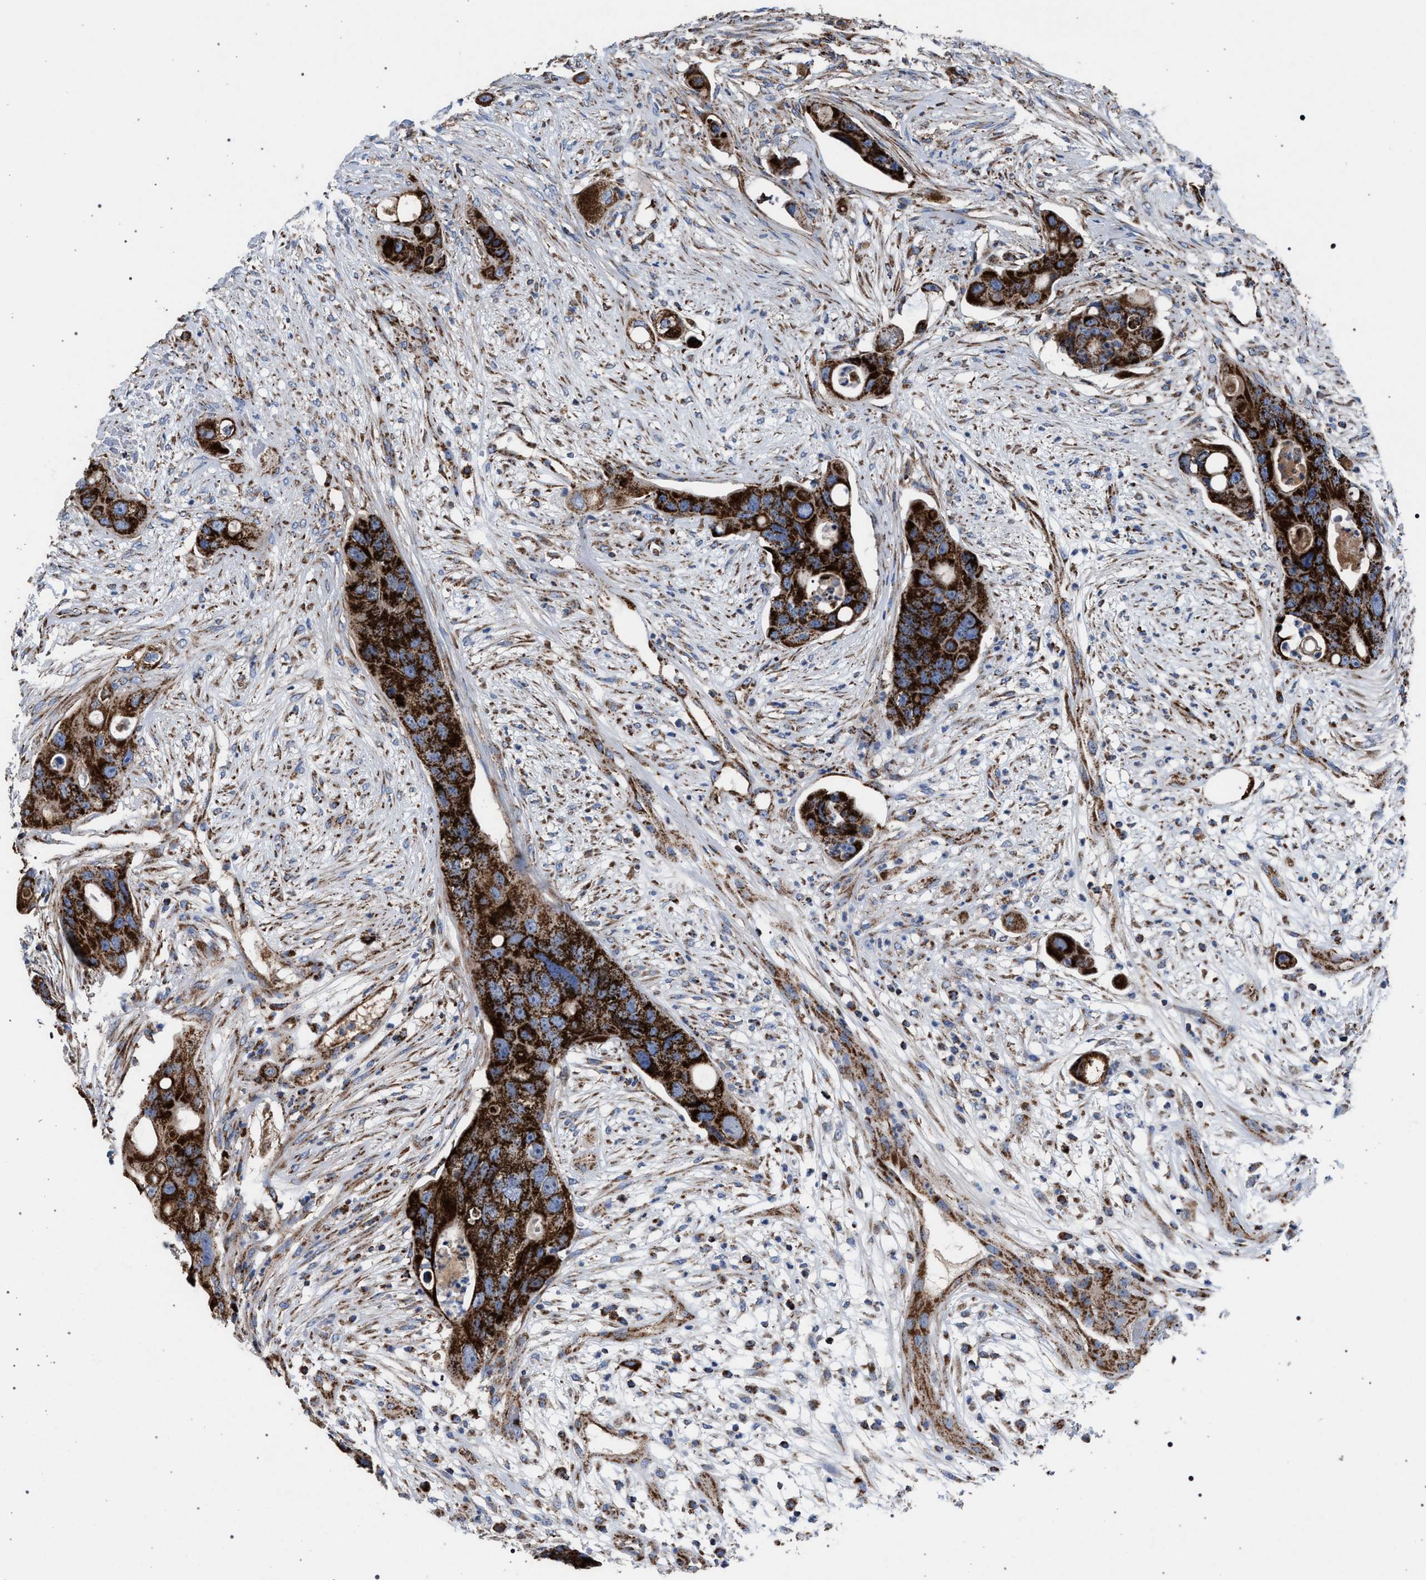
{"staining": {"intensity": "strong", "quantity": ">75%", "location": "cytoplasmic/membranous"}, "tissue": "colorectal cancer", "cell_type": "Tumor cells", "image_type": "cancer", "snomed": [{"axis": "morphology", "description": "Adenocarcinoma, NOS"}, {"axis": "topography", "description": "Colon"}], "caption": "A photomicrograph of human colorectal adenocarcinoma stained for a protein exhibits strong cytoplasmic/membranous brown staining in tumor cells.", "gene": "VPS13A", "patient": {"sex": "female", "age": 57}}